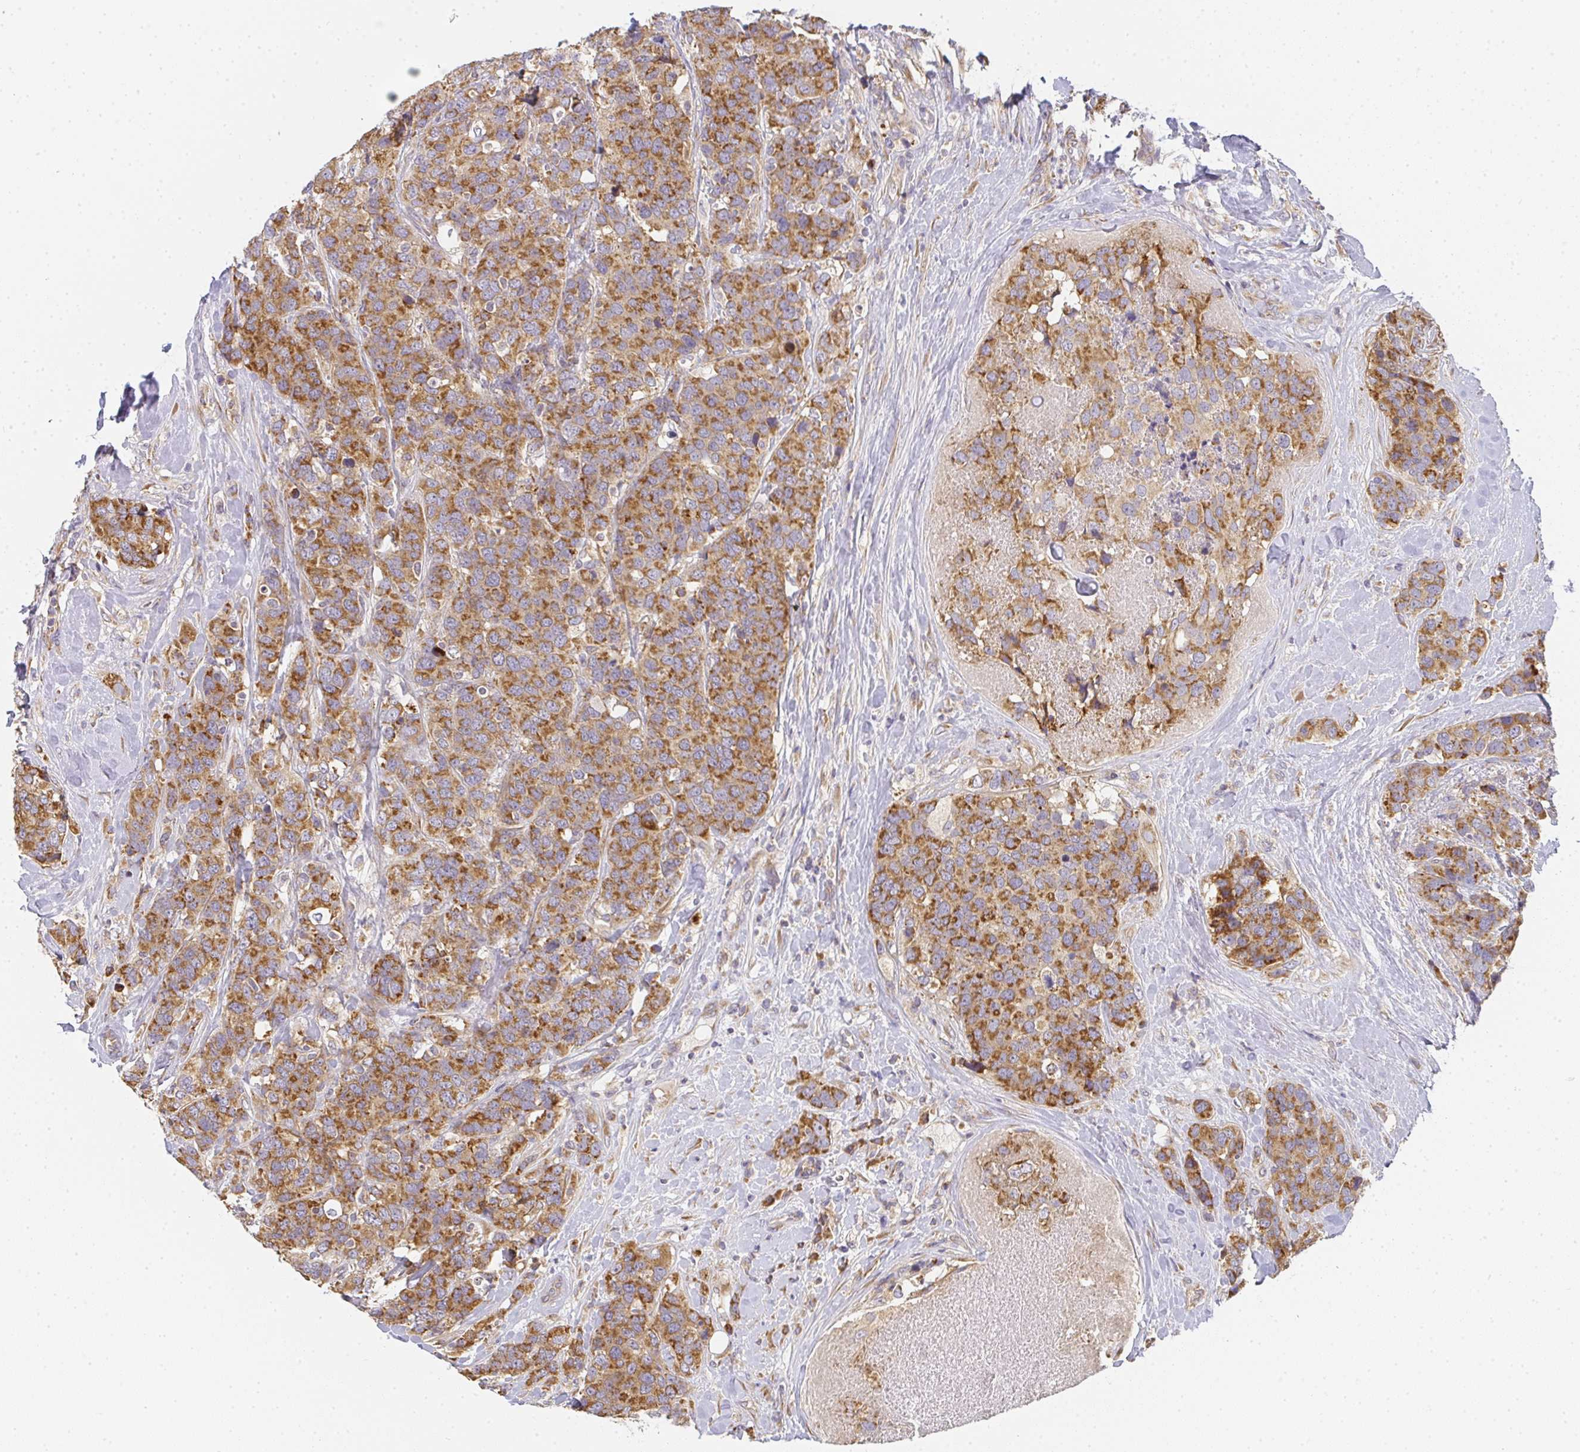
{"staining": {"intensity": "moderate", "quantity": ">75%", "location": "cytoplasmic/membranous"}, "tissue": "breast cancer", "cell_type": "Tumor cells", "image_type": "cancer", "snomed": [{"axis": "morphology", "description": "Lobular carcinoma"}, {"axis": "topography", "description": "Breast"}], "caption": "The immunohistochemical stain shows moderate cytoplasmic/membranous expression in tumor cells of breast lobular carcinoma tissue.", "gene": "SLC35B3", "patient": {"sex": "female", "age": 59}}